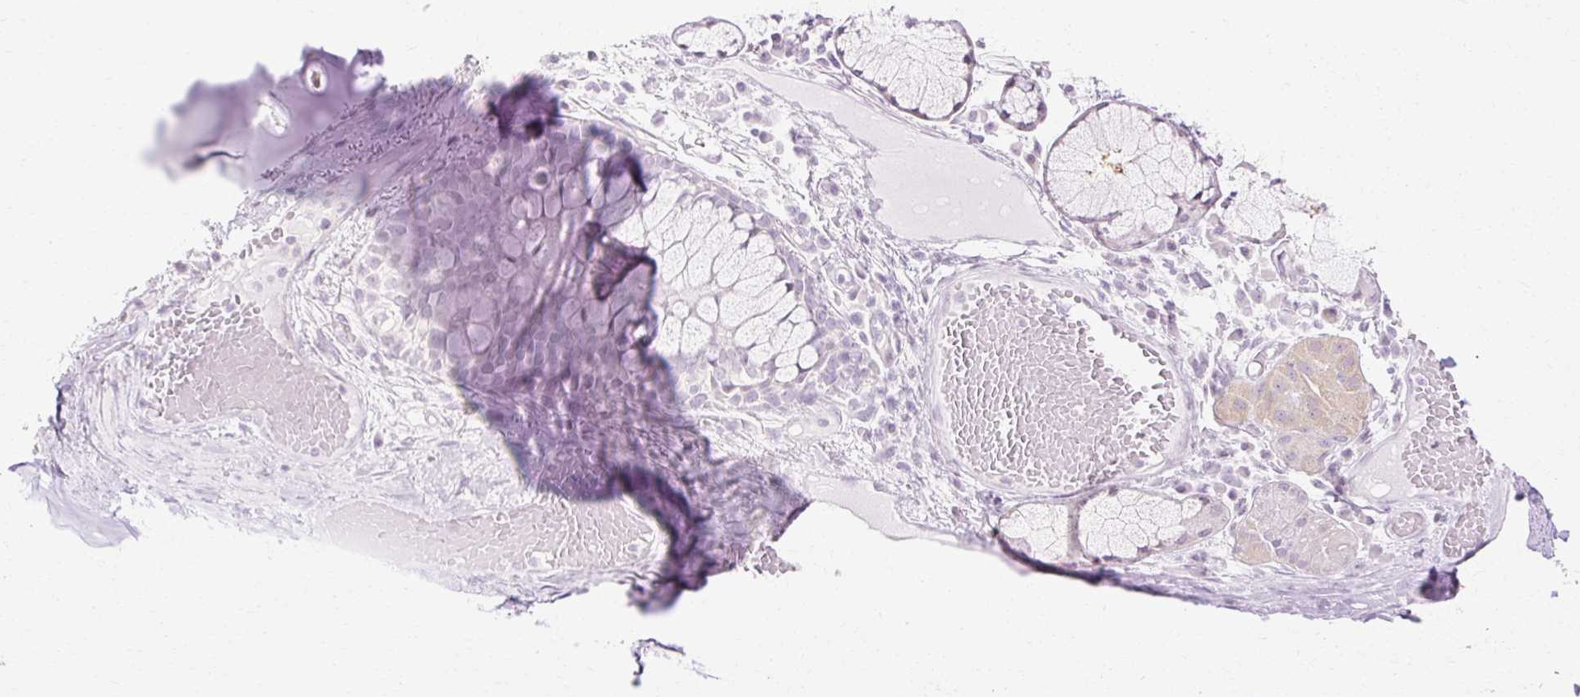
{"staining": {"intensity": "negative", "quantity": "none", "location": "none"}, "tissue": "soft tissue", "cell_type": "Chondrocytes", "image_type": "normal", "snomed": [{"axis": "morphology", "description": "Normal tissue, NOS"}, {"axis": "topography", "description": "Cartilage tissue"}, {"axis": "topography", "description": "Bronchus"}], "caption": "Human soft tissue stained for a protein using IHC reveals no expression in chondrocytes.", "gene": "C3orf49", "patient": {"sex": "male", "age": 56}}